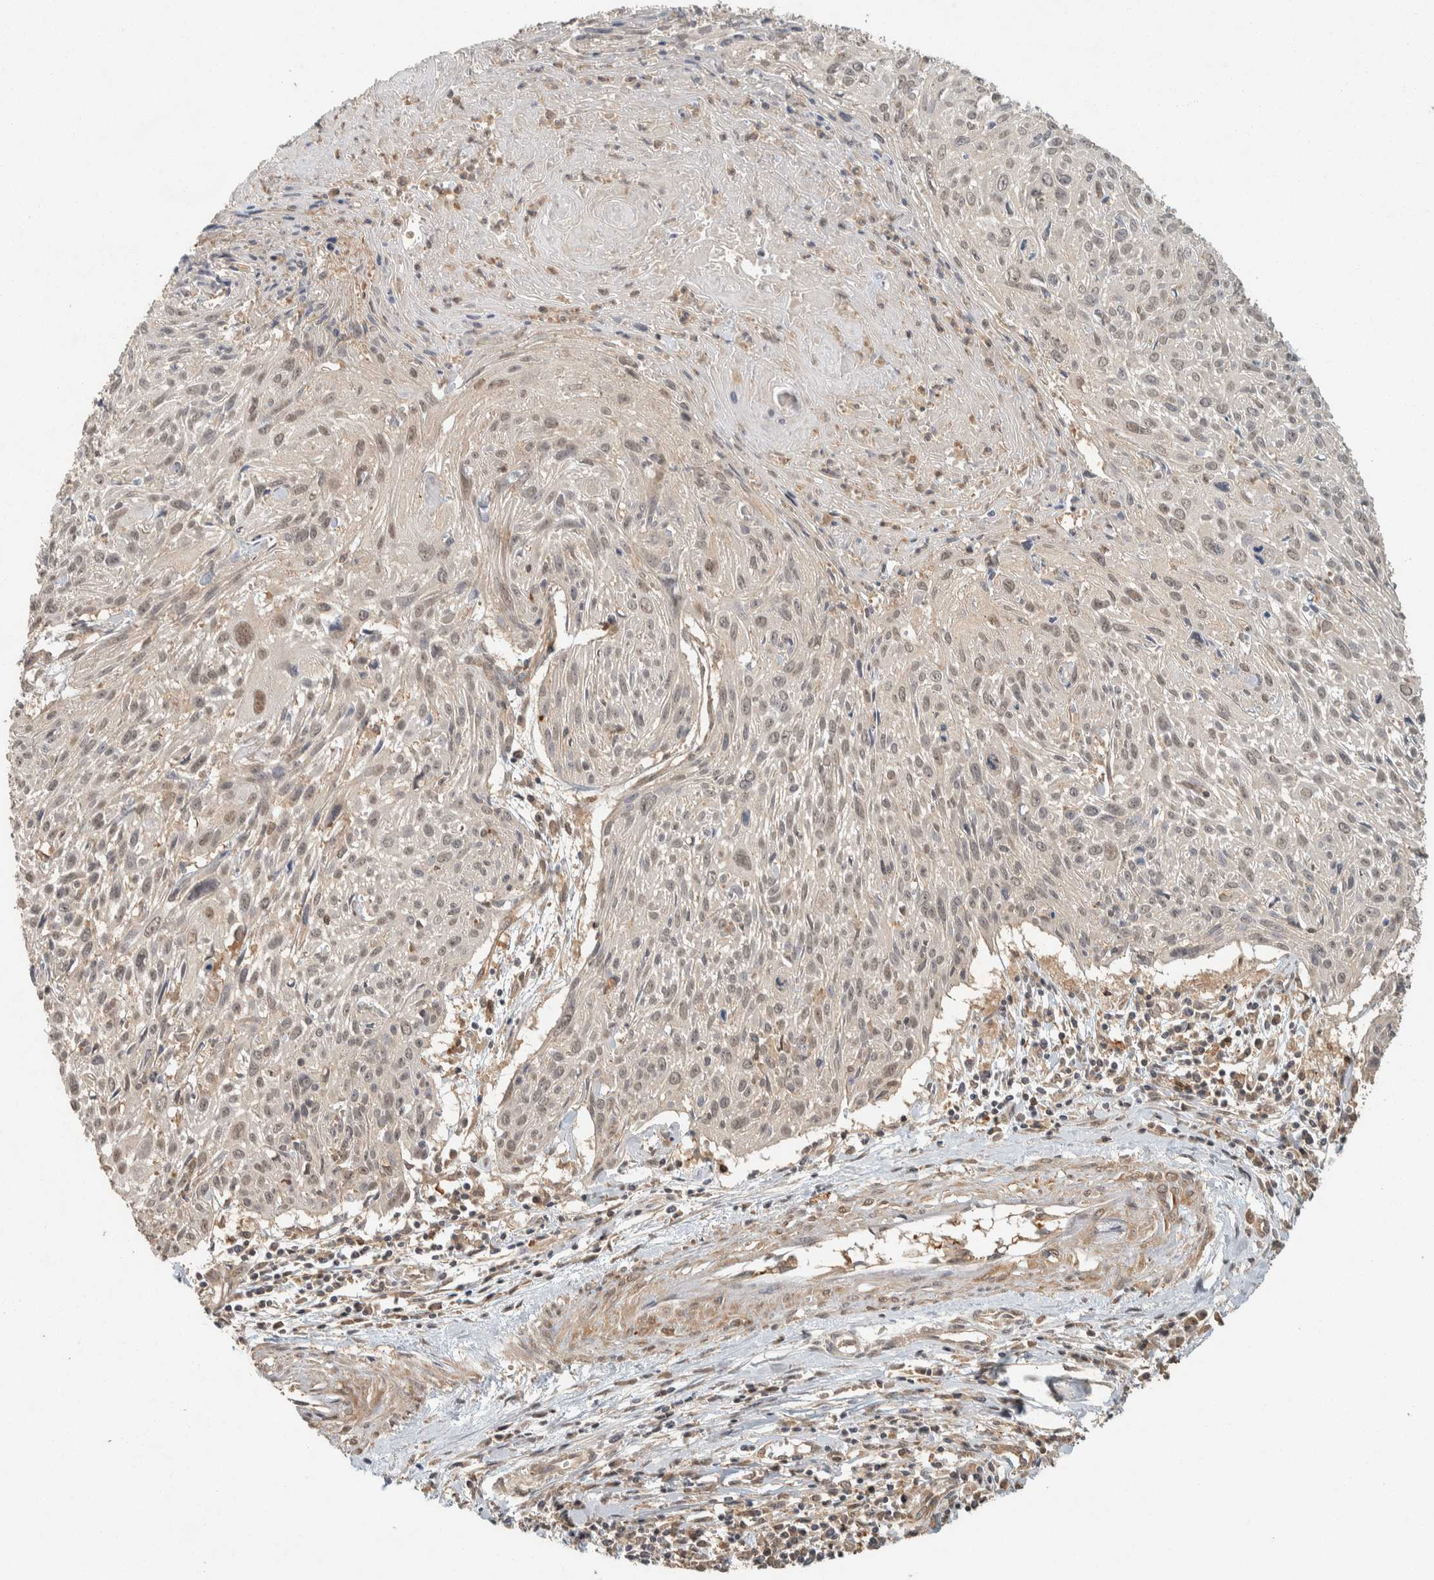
{"staining": {"intensity": "weak", "quantity": "25%-75%", "location": "nuclear"}, "tissue": "cervical cancer", "cell_type": "Tumor cells", "image_type": "cancer", "snomed": [{"axis": "morphology", "description": "Squamous cell carcinoma, NOS"}, {"axis": "topography", "description": "Cervix"}], "caption": "Immunohistochemical staining of human cervical cancer (squamous cell carcinoma) exhibits low levels of weak nuclear expression in approximately 25%-75% of tumor cells.", "gene": "ZNF567", "patient": {"sex": "female", "age": 51}}